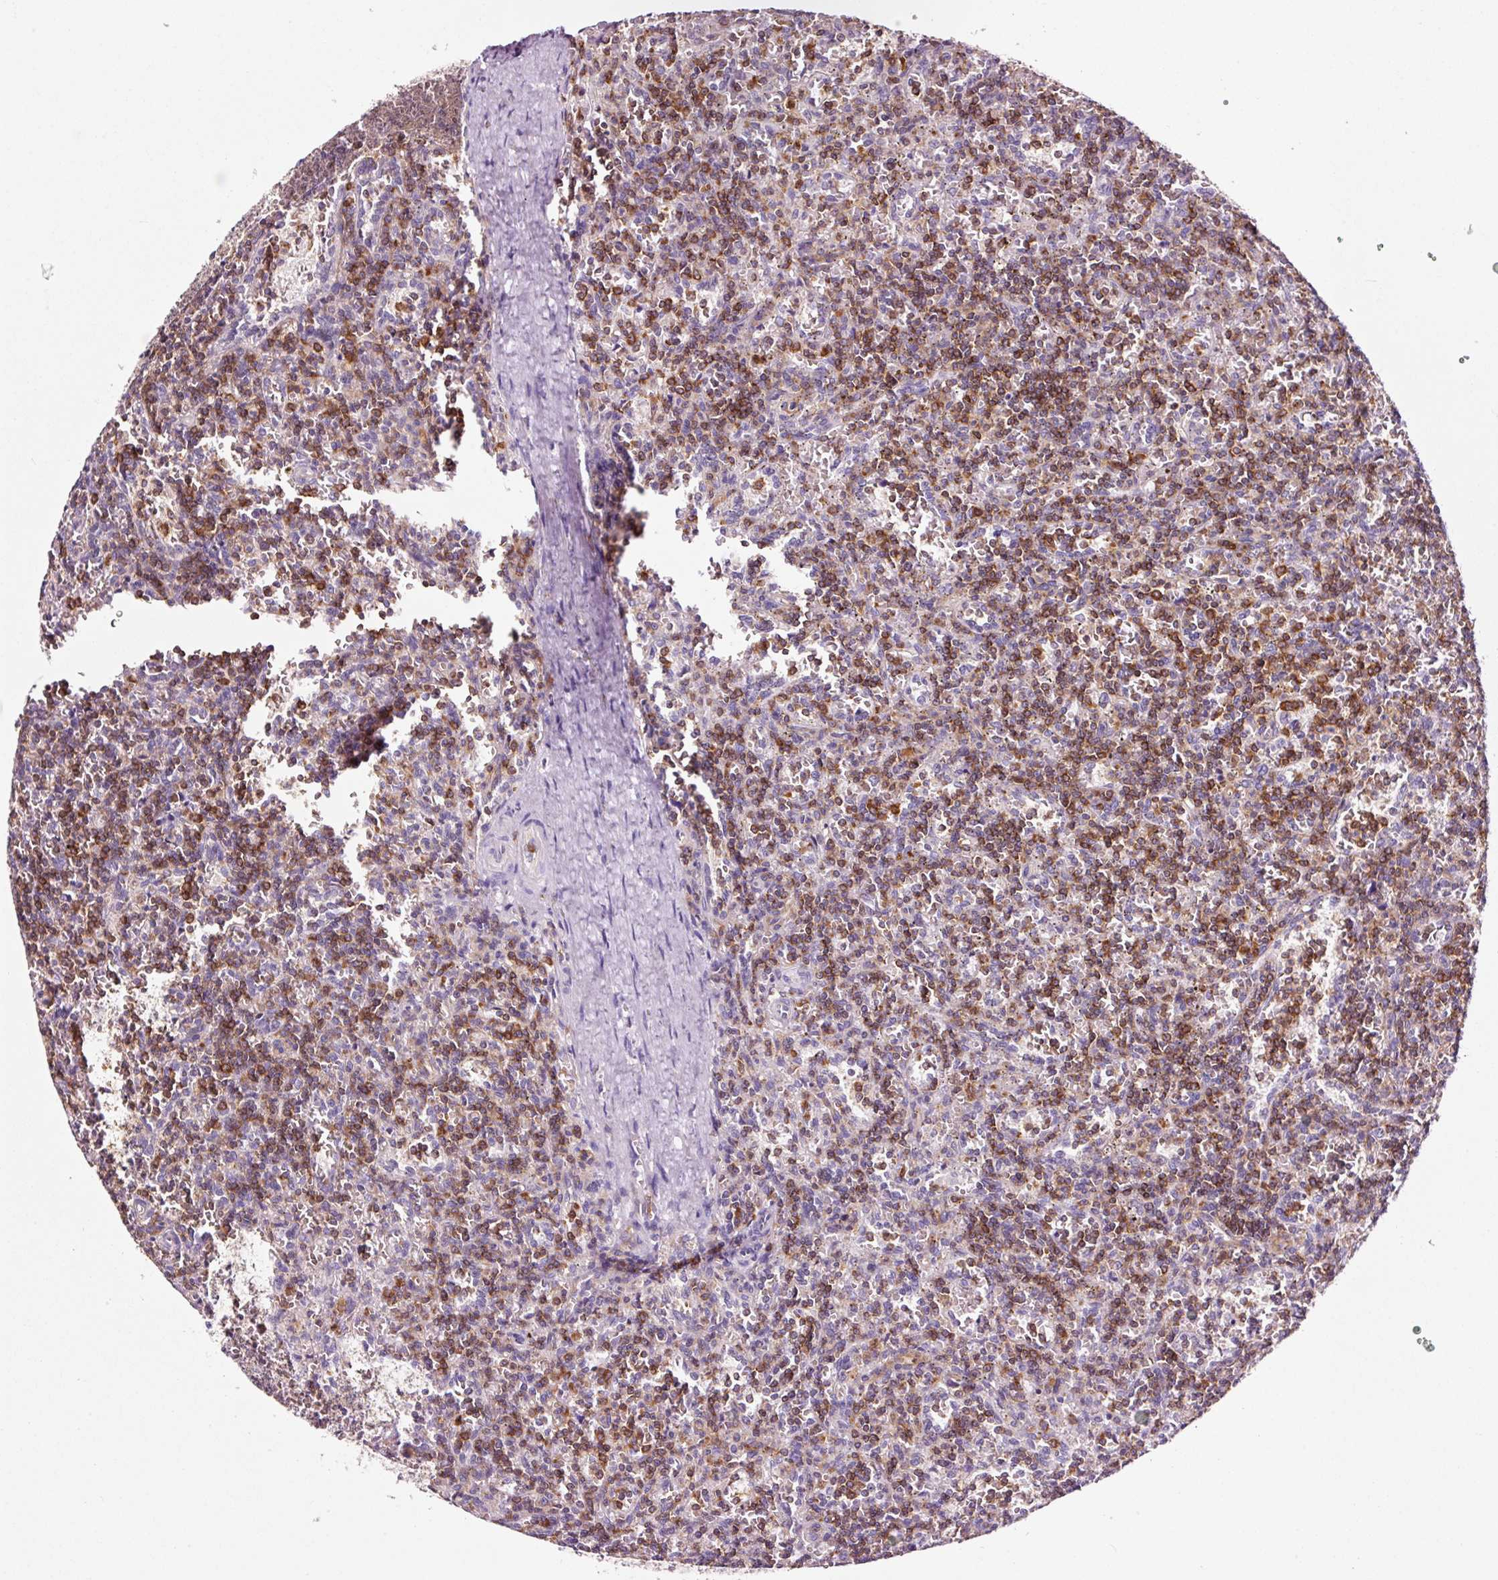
{"staining": {"intensity": "moderate", "quantity": "25%-75%", "location": "cytoplasmic/membranous"}, "tissue": "lymphoma", "cell_type": "Tumor cells", "image_type": "cancer", "snomed": [{"axis": "morphology", "description": "Malignant lymphoma, non-Hodgkin's type, Low grade"}, {"axis": "topography", "description": "Spleen"}], "caption": "This micrograph reveals IHC staining of human lymphoma, with medium moderate cytoplasmic/membranous positivity in approximately 25%-75% of tumor cells.", "gene": "ADD3", "patient": {"sex": "male", "age": 73}}